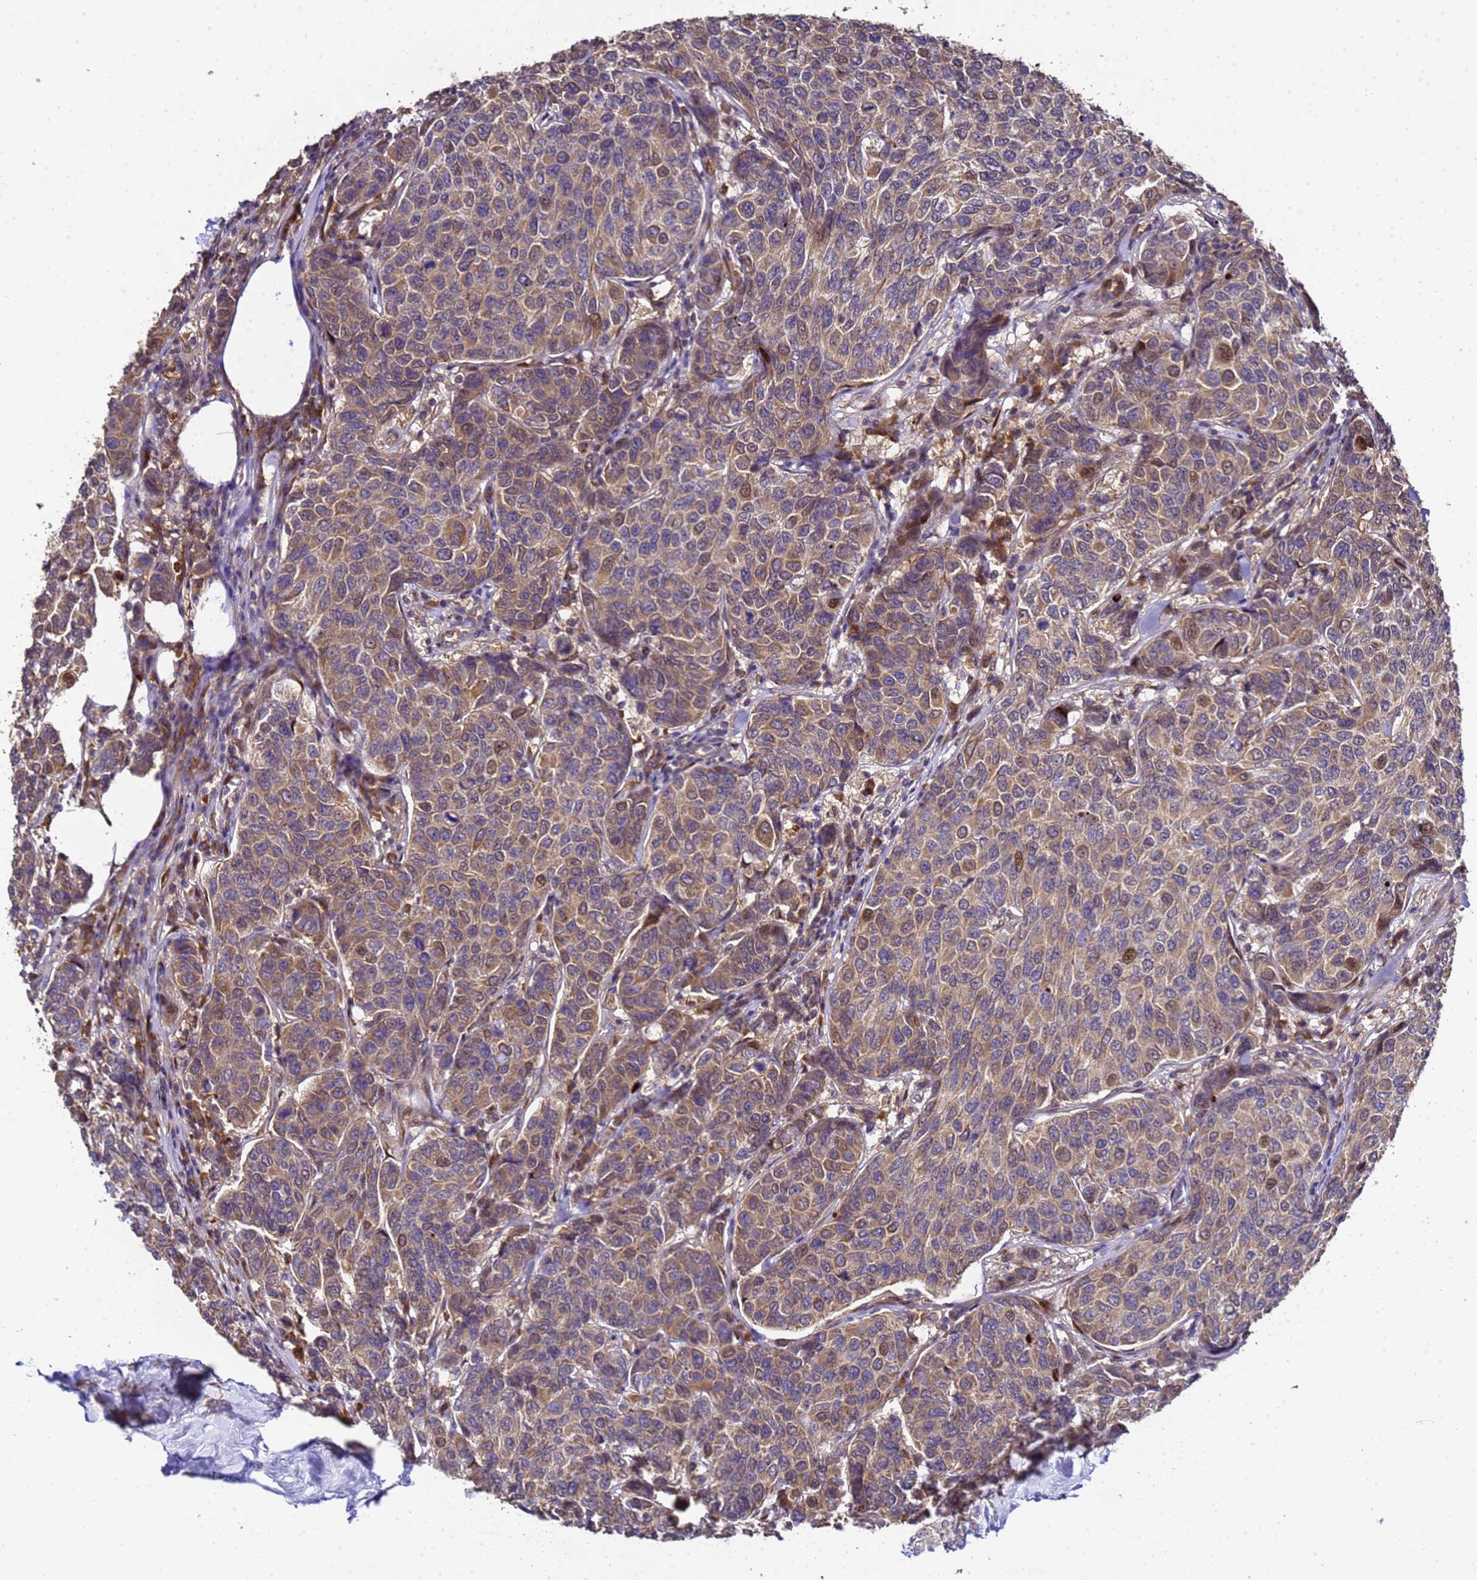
{"staining": {"intensity": "weak", "quantity": ">75%", "location": "cytoplasmic/membranous"}, "tissue": "breast cancer", "cell_type": "Tumor cells", "image_type": "cancer", "snomed": [{"axis": "morphology", "description": "Duct carcinoma"}, {"axis": "topography", "description": "Breast"}], "caption": "This is a photomicrograph of immunohistochemistry staining of breast cancer (infiltrating ductal carcinoma), which shows weak expression in the cytoplasmic/membranous of tumor cells.", "gene": "ALG3", "patient": {"sex": "female", "age": 55}}